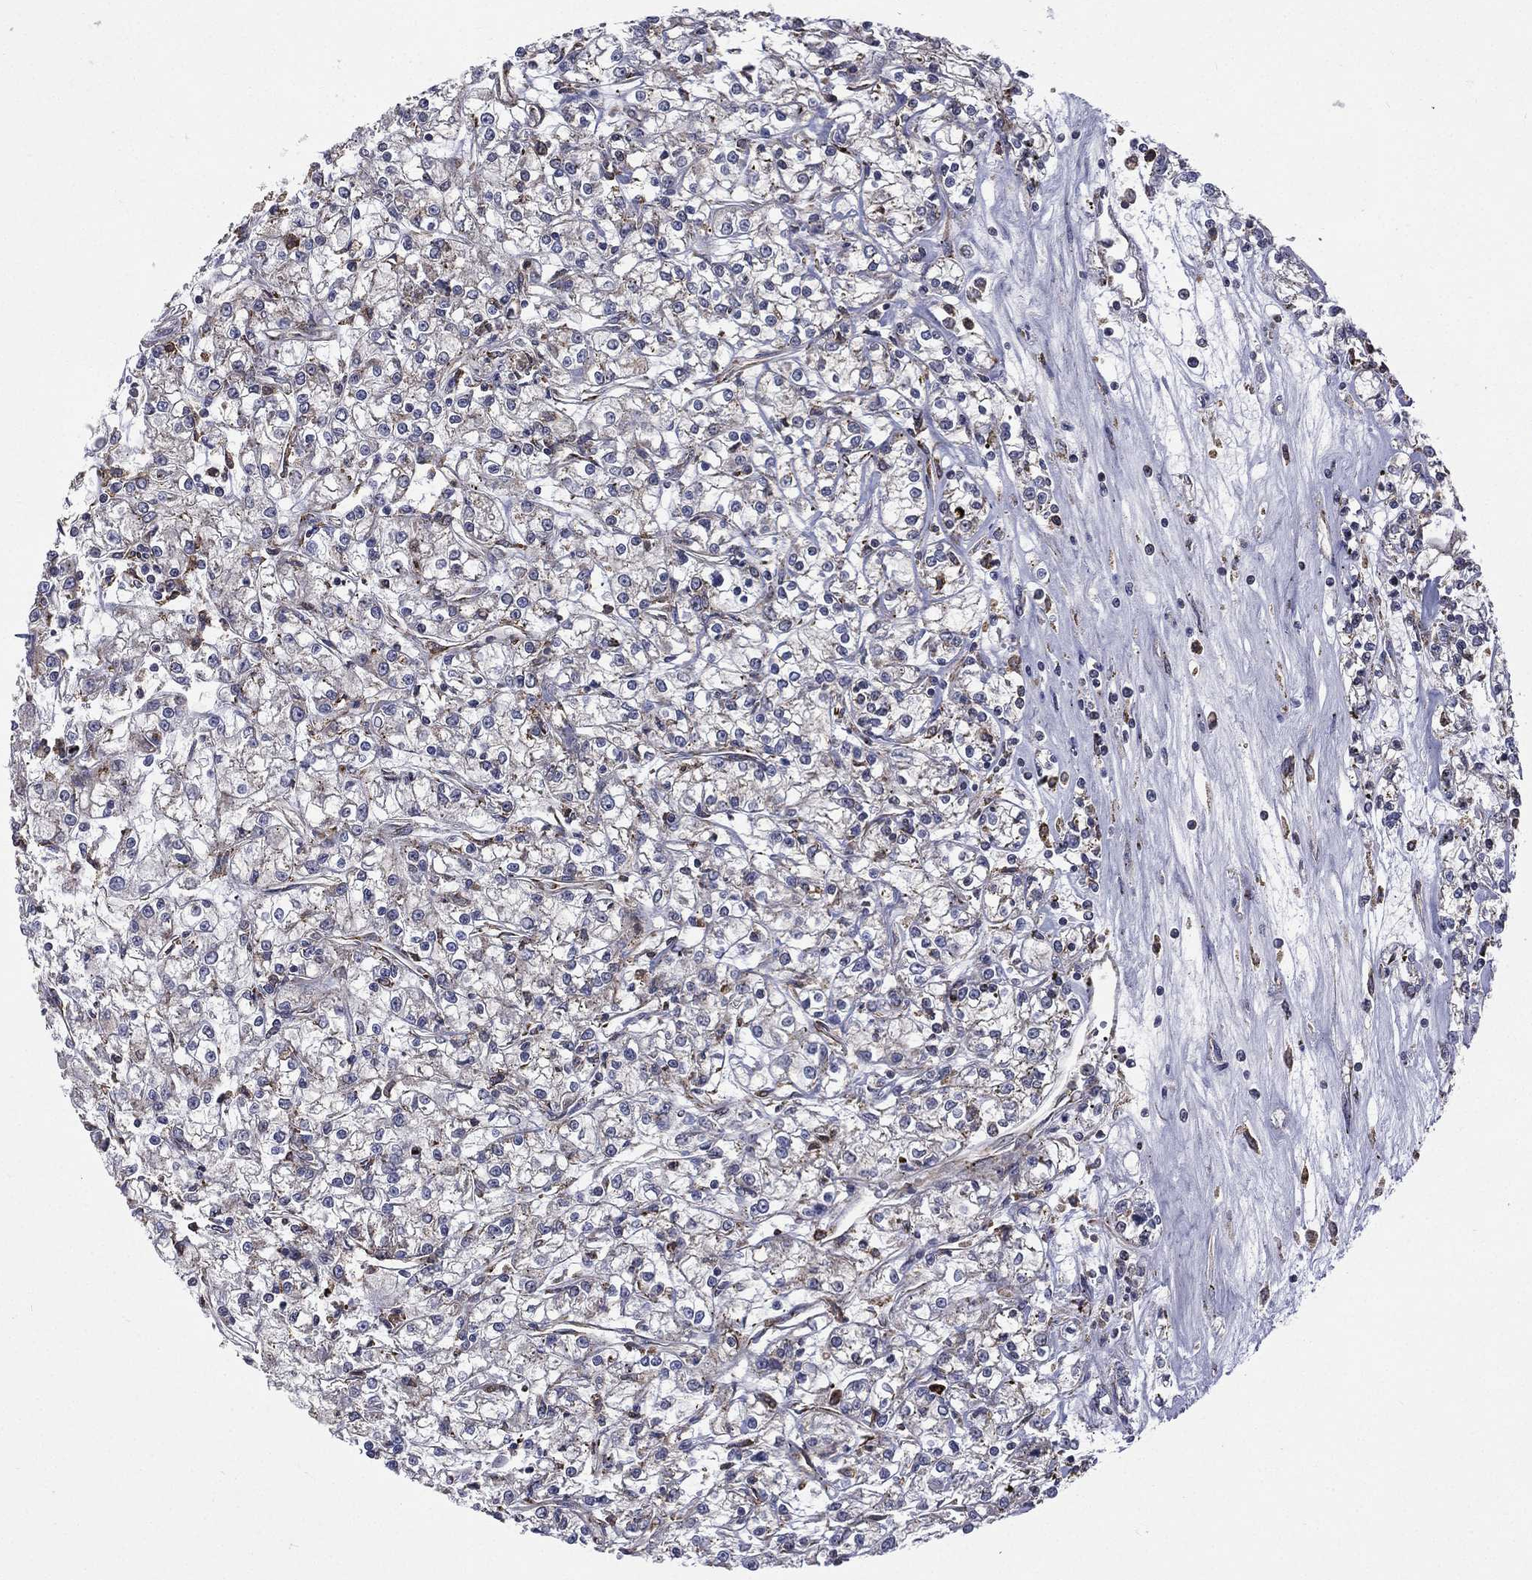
{"staining": {"intensity": "negative", "quantity": "none", "location": "none"}, "tissue": "renal cancer", "cell_type": "Tumor cells", "image_type": "cancer", "snomed": [{"axis": "morphology", "description": "Adenocarcinoma, NOS"}, {"axis": "topography", "description": "Kidney"}], "caption": "DAB (3,3'-diaminobenzidine) immunohistochemical staining of human adenocarcinoma (renal) reveals no significant staining in tumor cells.", "gene": "C20orf96", "patient": {"sex": "female", "age": 59}}